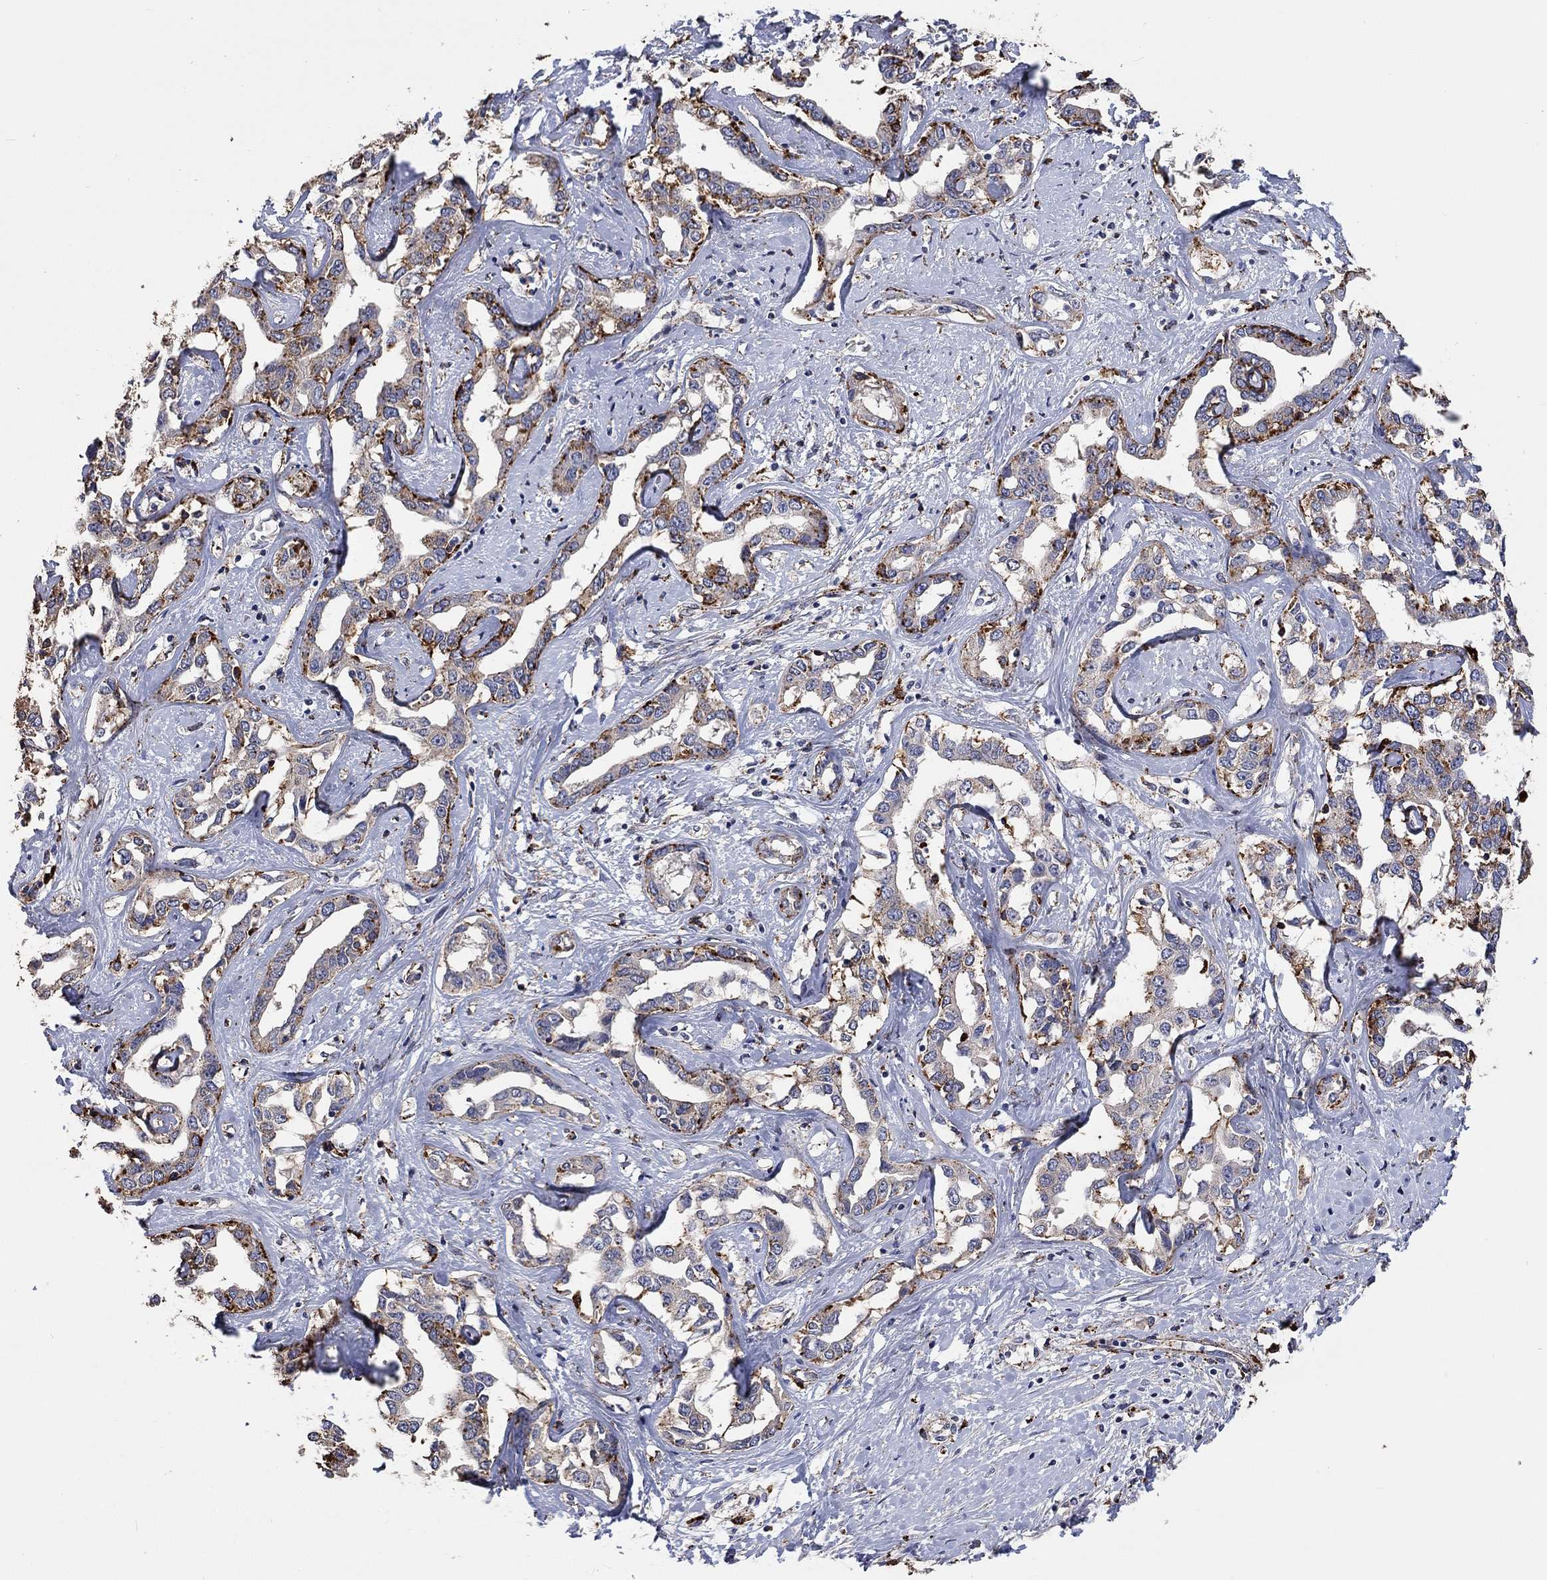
{"staining": {"intensity": "strong", "quantity": ">75%", "location": "cytoplasmic/membranous"}, "tissue": "liver cancer", "cell_type": "Tumor cells", "image_type": "cancer", "snomed": [{"axis": "morphology", "description": "Cholangiocarcinoma"}, {"axis": "topography", "description": "Liver"}], "caption": "IHC of human liver cancer demonstrates high levels of strong cytoplasmic/membranous positivity in about >75% of tumor cells.", "gene": "CTSB", "patient": {"sex": "male", "age": 59}}